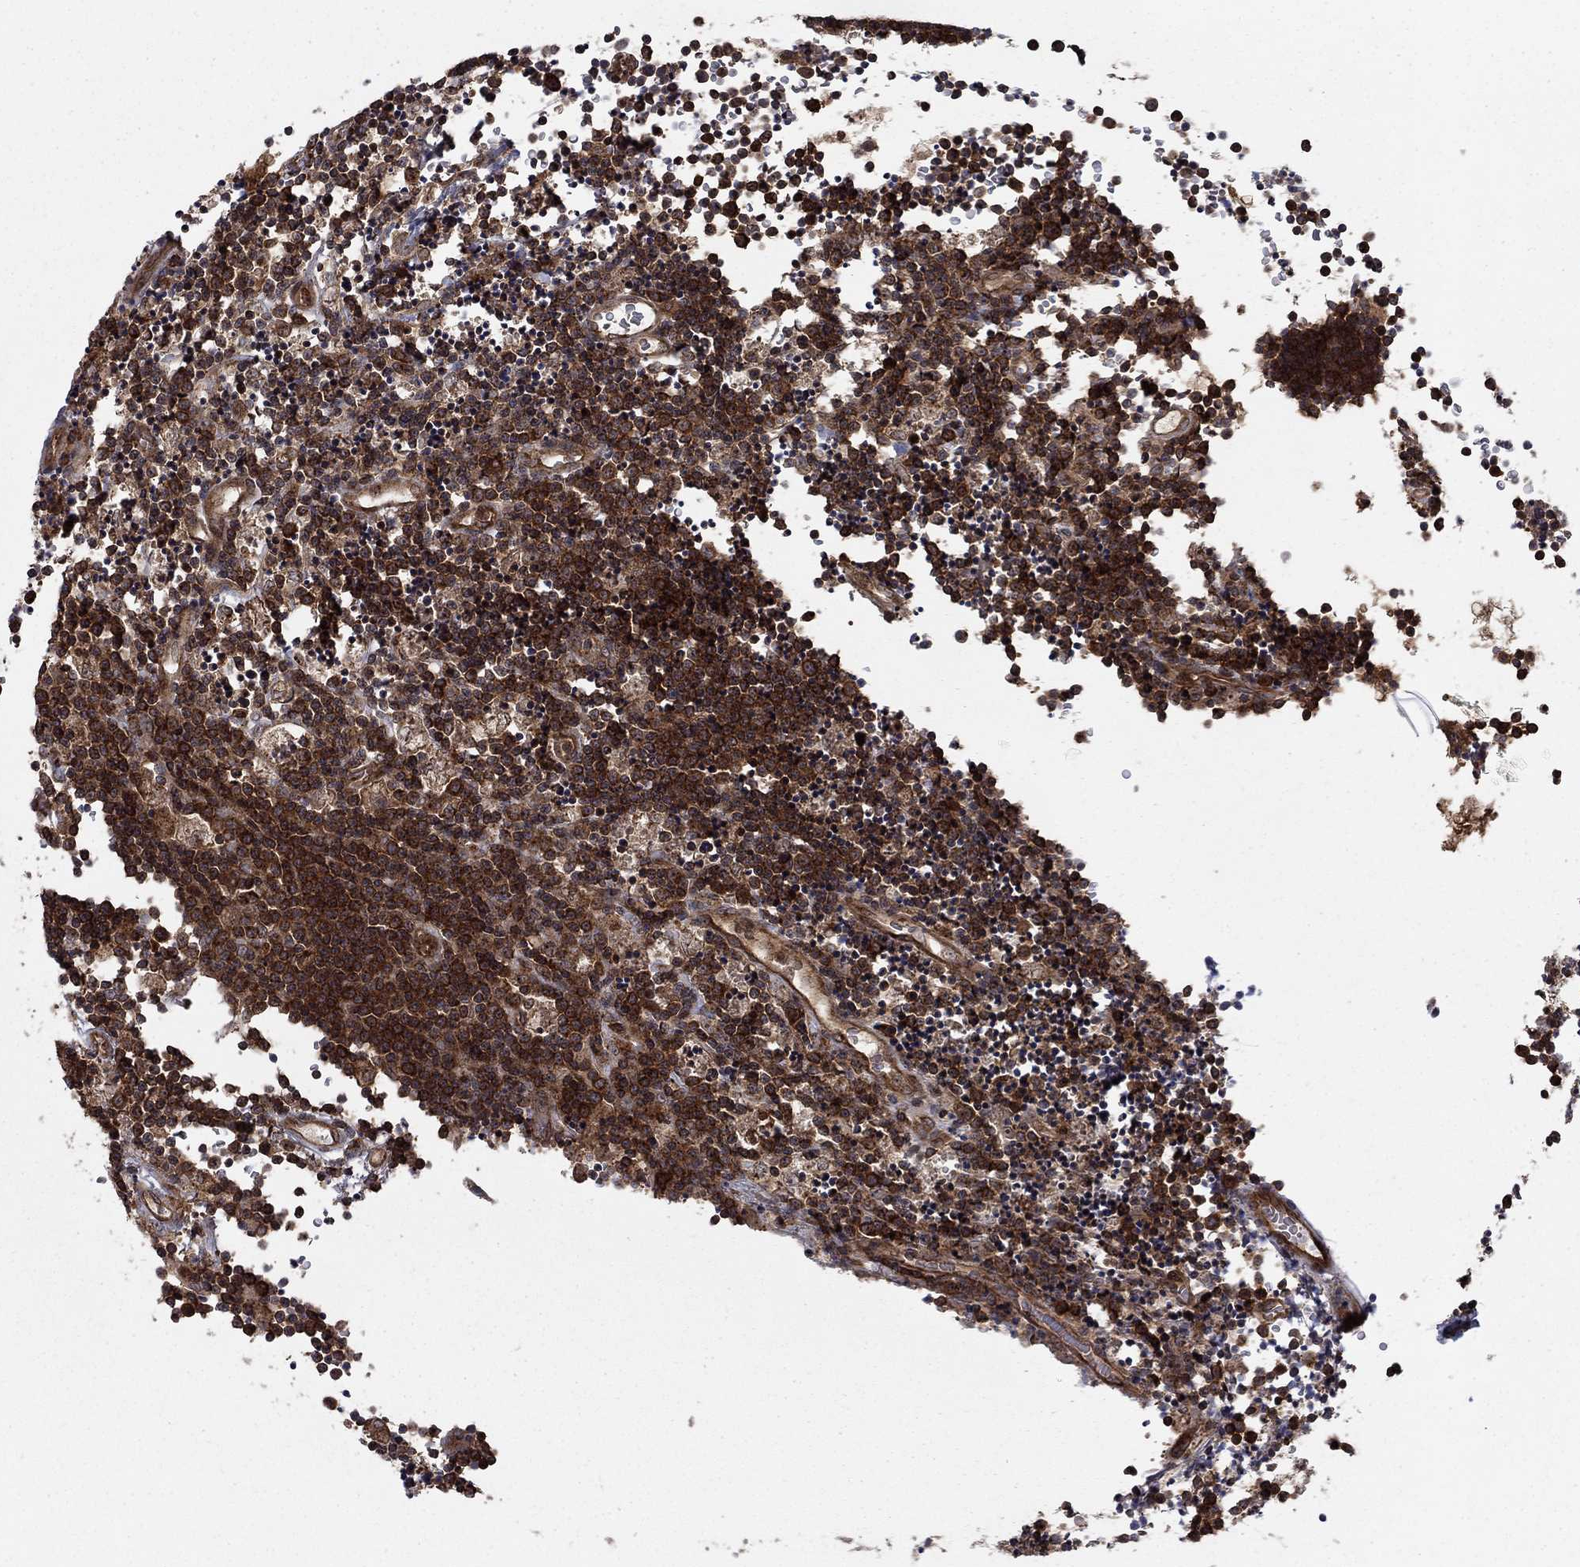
{"staining": {"intensity": "moderate", "quantity": ">75%", "location": "cytoplasmic/membranous"}, "tissue": "lymphoma", "cell_type": "Tumor cells", "image_type": "cancer", "snomed": [{"axis": "morphology", "description": "Malignant lymphoma, non-Hodgkin's type, Low grade"}, {"axis": "topography", "description": "Brain"}], "caption": "This is a histology image of IHC staining of lymphoma, which shows moderate positivity in the cytoplasmic/membranous of tumor cells.", "gene": "IFI35", "patient": {"sex": "female", "age": 66}}